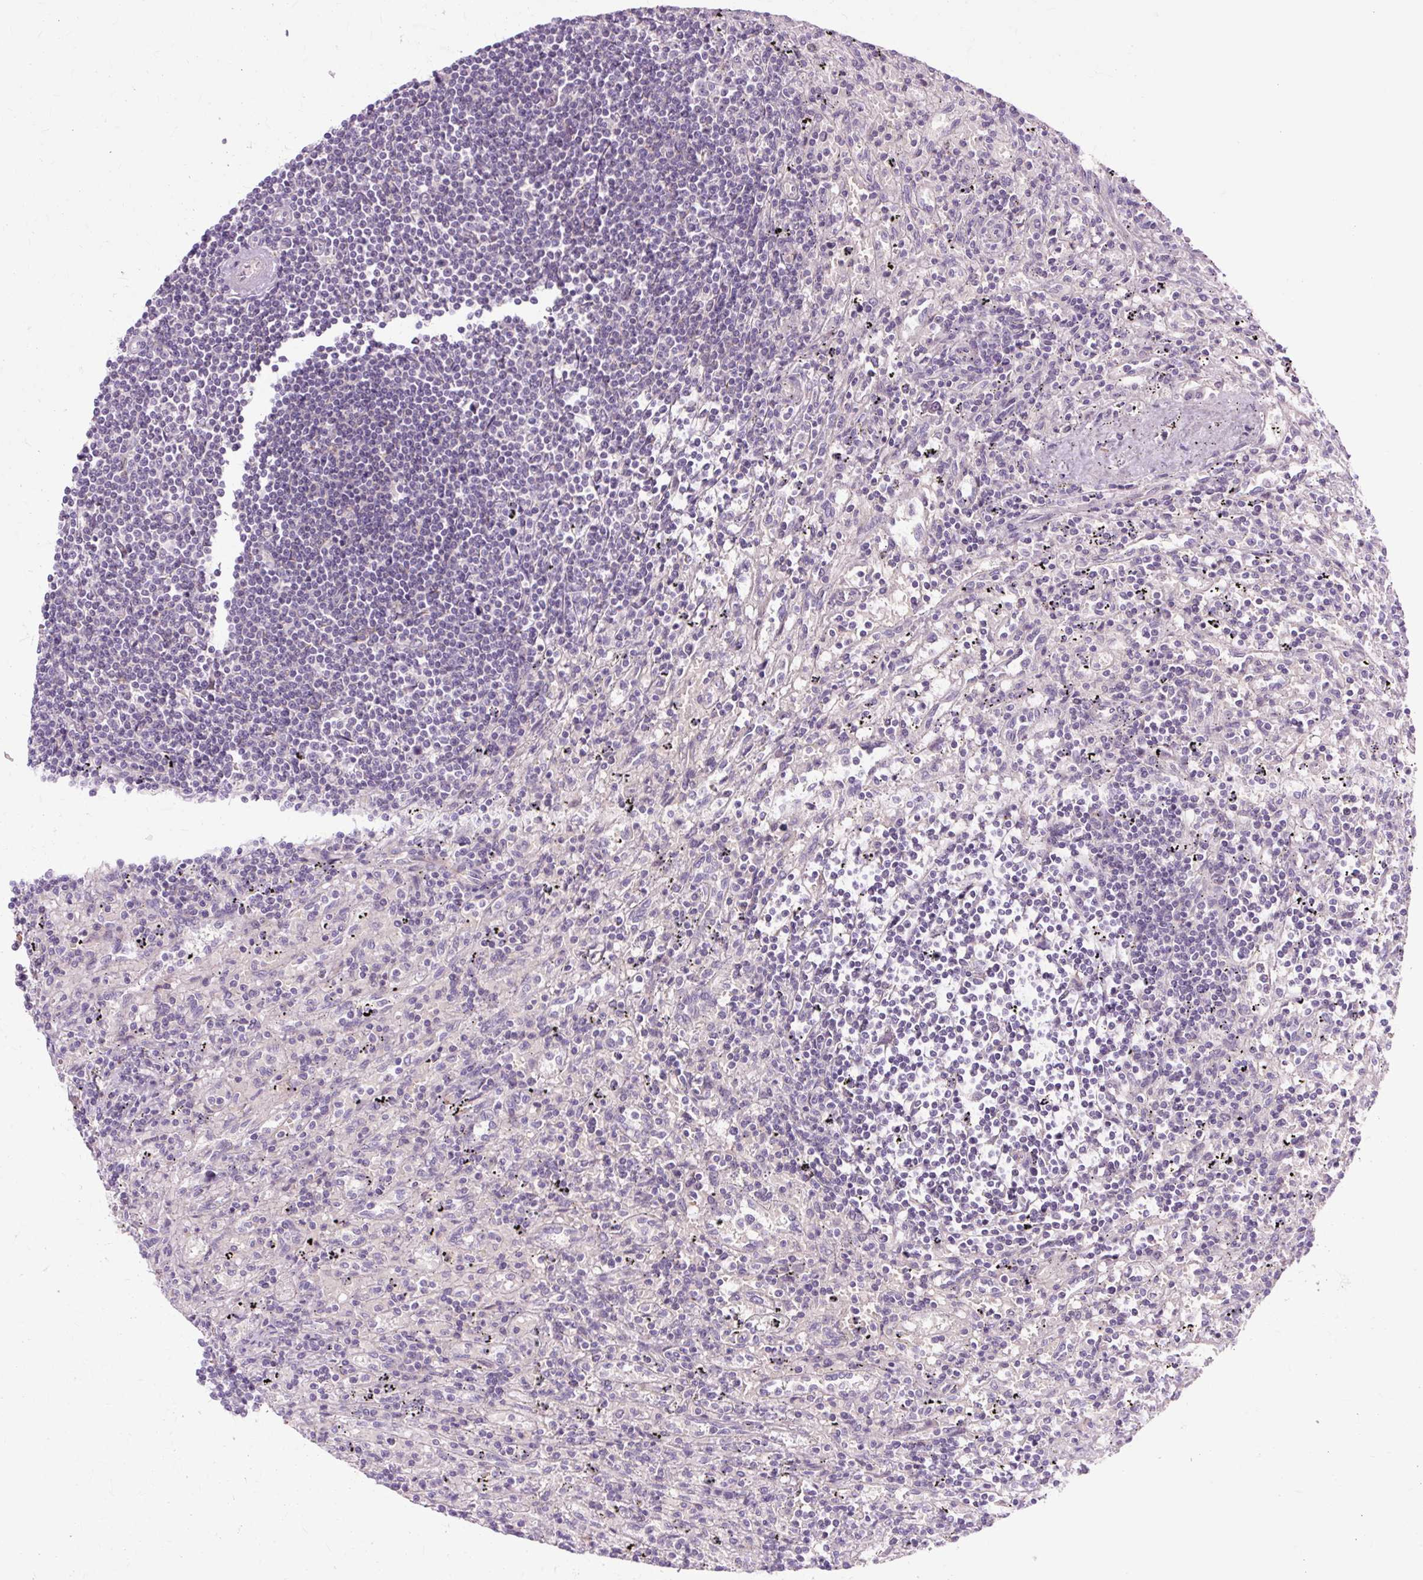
{"staining": {"intensity": "negative", "quantity": "none", "location": "none"}, "tissue": "lymphoma", "cell_type": "Tumor cells", "image_type": "cancer", "snomed": [{"axis": "morphology", "description": "Malignant lymphoma, non-Hodgkin's type, Low grade"}, {"axis": "topography", "description": "Spleen"}], "caption": "Immunohistochemistry (IHC) of human low-grade malignant lymphoma, non-Hodgkin's type demonstrates no positivity in tumor cells. Nuclei are stained in blue.", "gene": "ZNF35", "patient": {"sex": "male", "age": 76}}